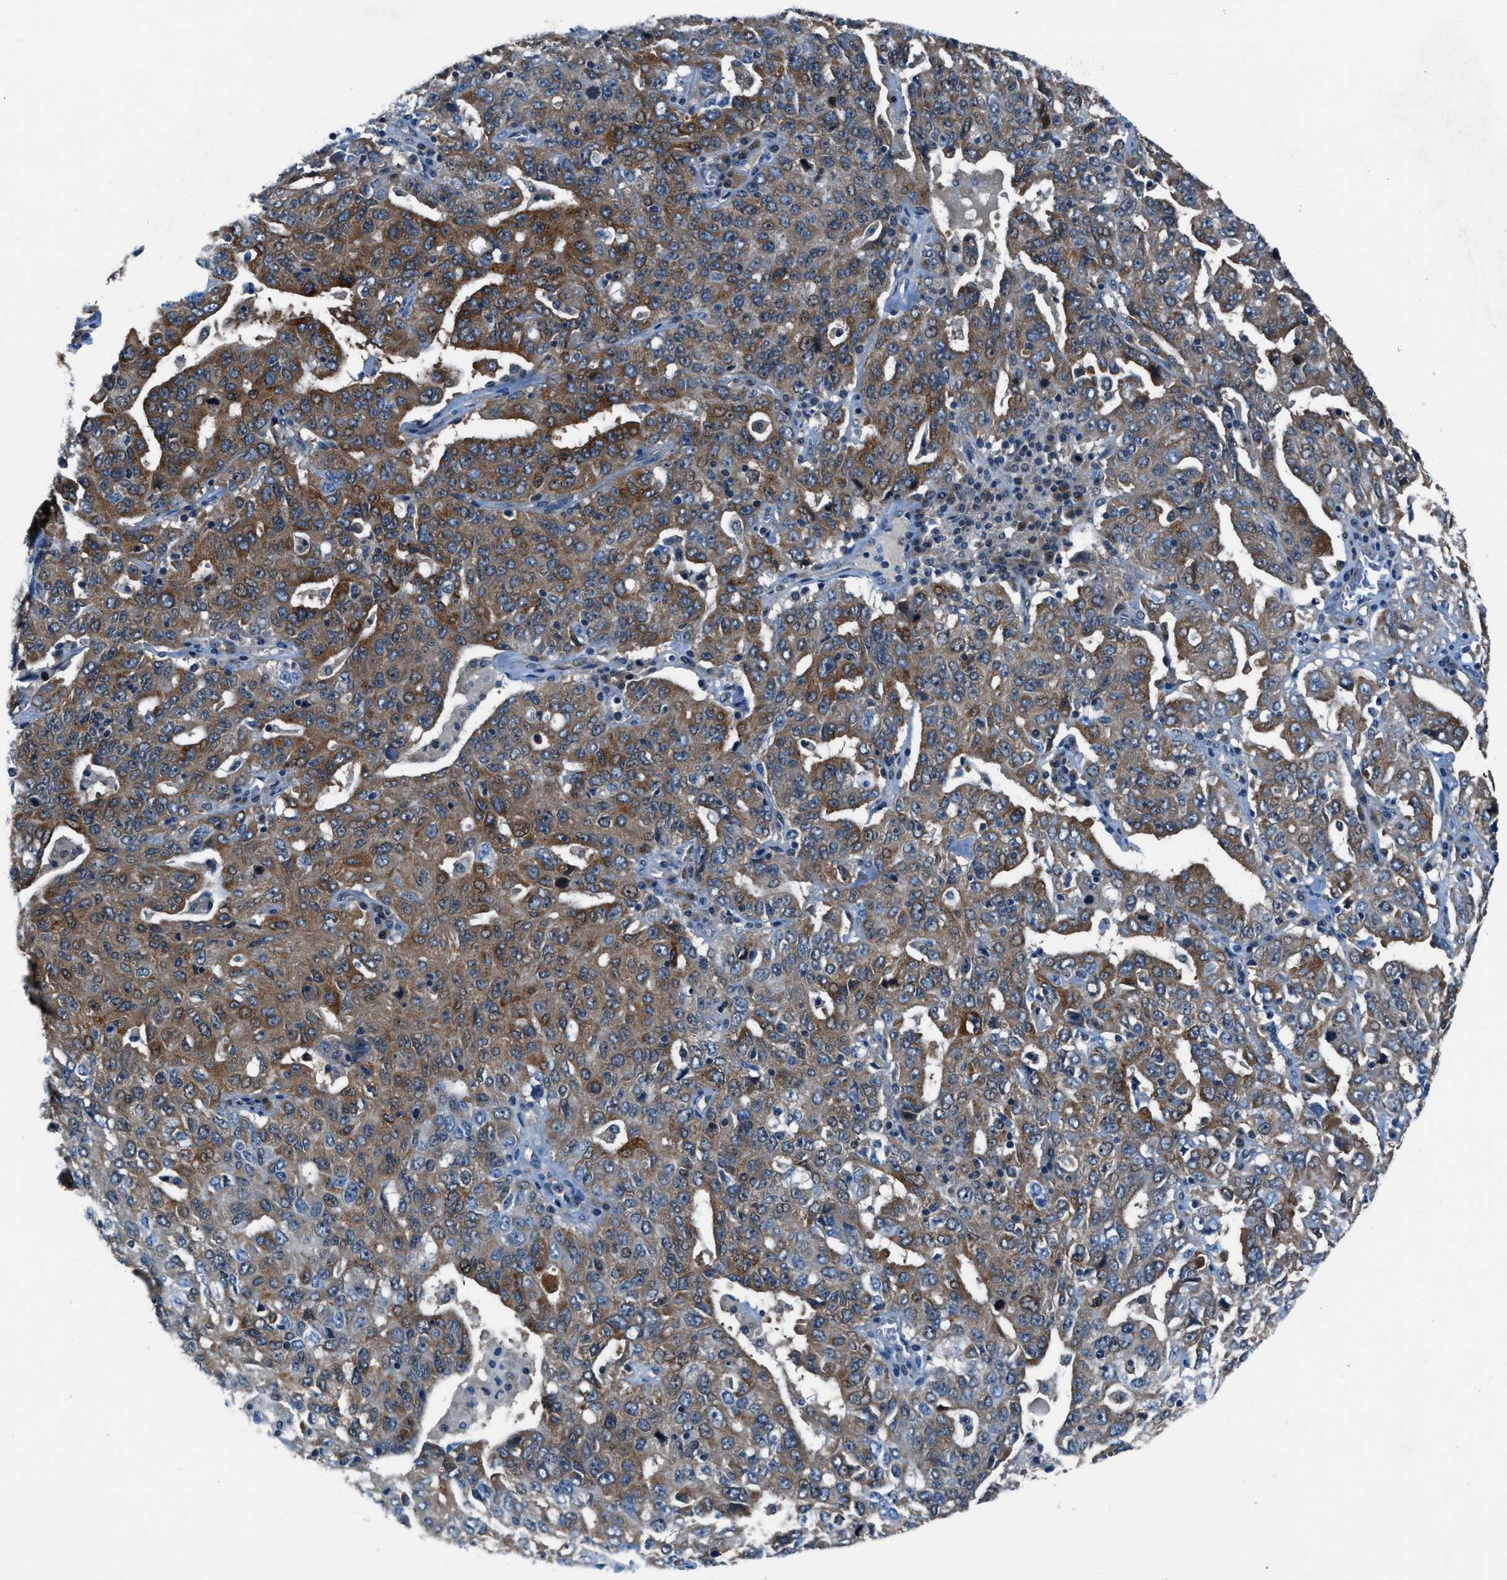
{"staining": {"intensity": "moderate", "quantity": ">75%", "location": "cytoplasmic/membranous"}, "tissue": "ovarian cancer", "cell_type": "Tumor cells", "image_type": "cancer", "snomed": [{"axis": "morphology", "description": "Carcinoma, endometroid"}, {"axis": "topography", "description": "Ovary"}], "caption": "Tumor cells display medium levels of moderate cytoplasmic/membranous positivity in approximately >75% of cells in human endometroid carcinoma (ovarian).", "gene": "ARFGAP2", "patient": {"sex": "female", "age": 62}}